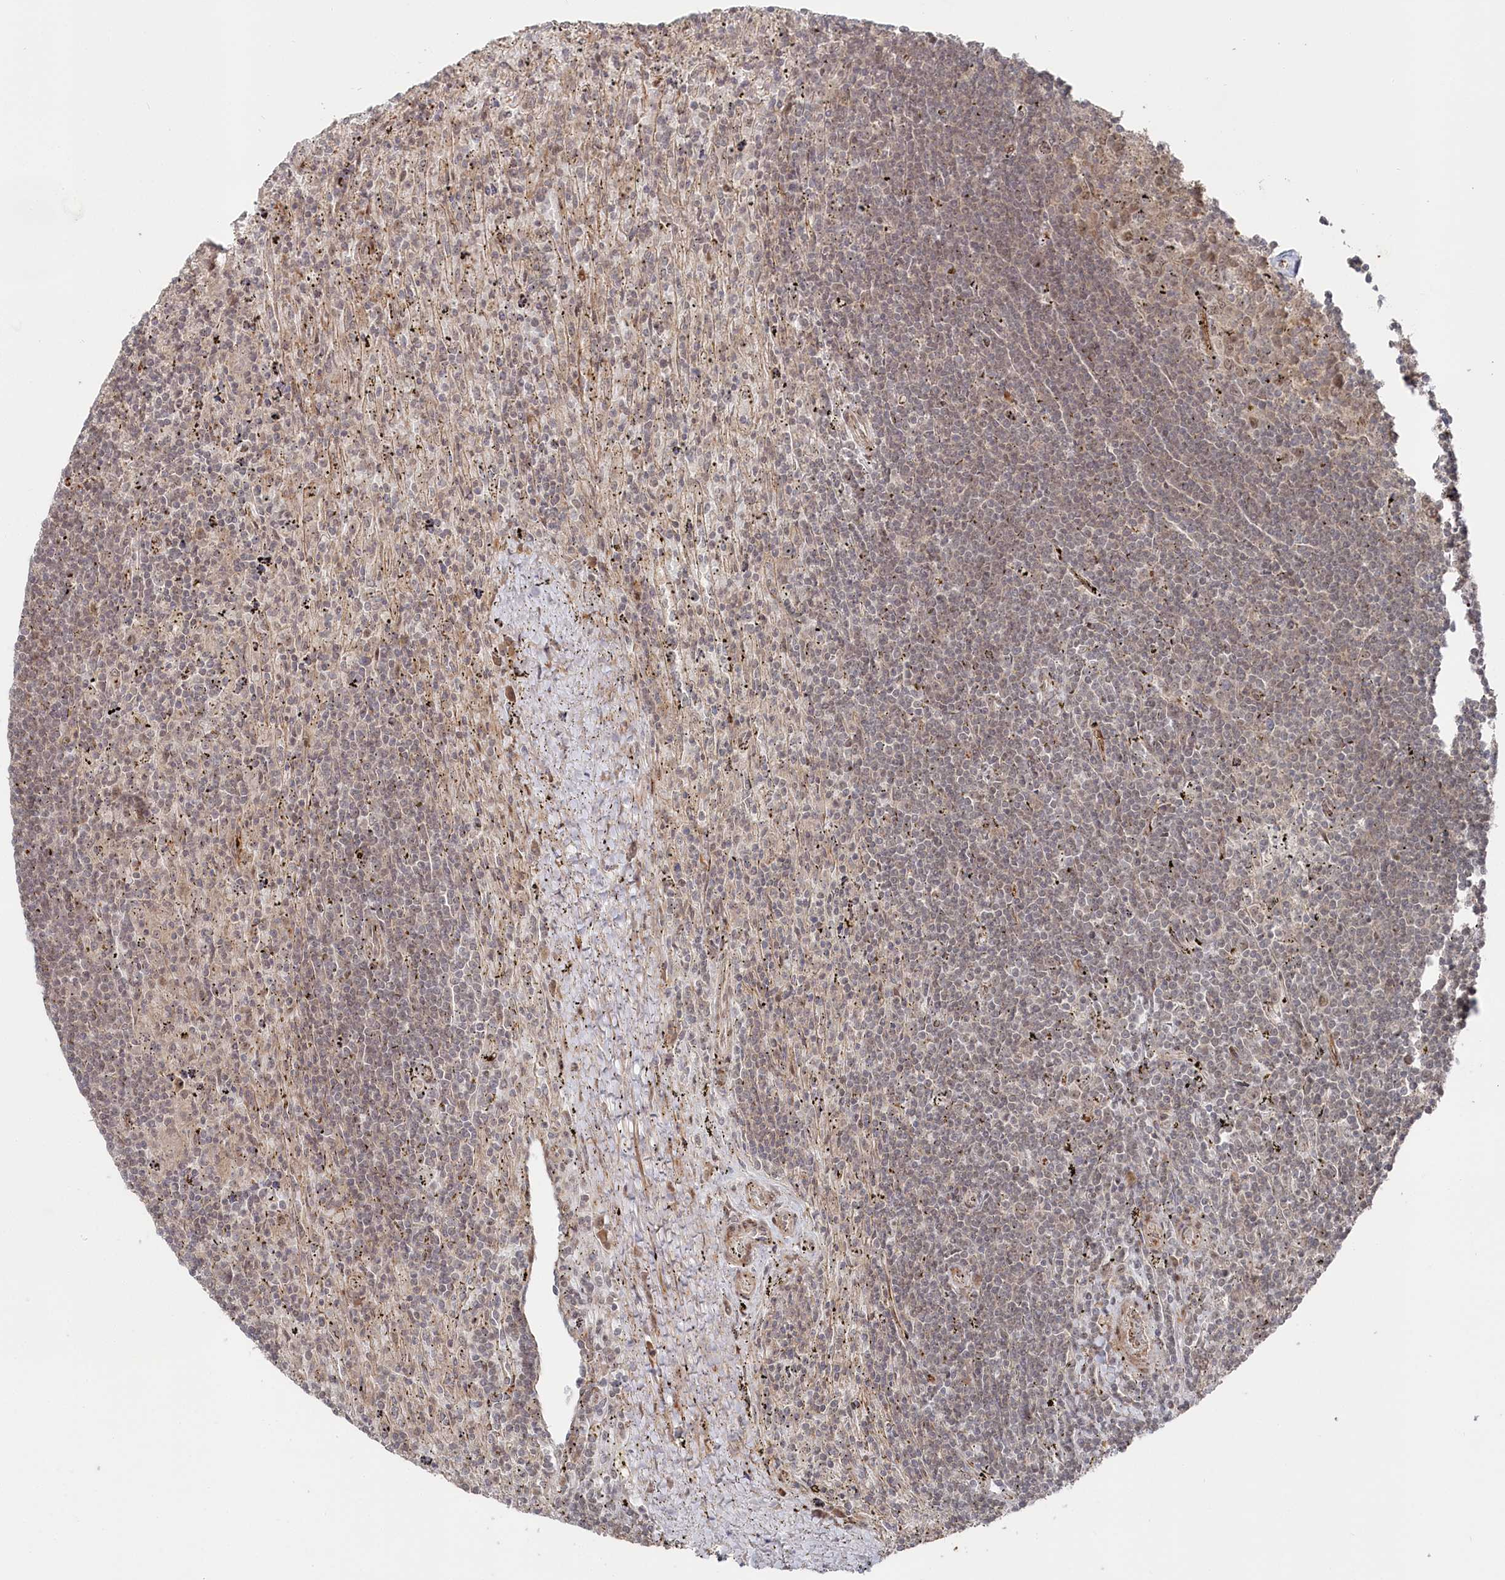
{"staining": {"intensity": "weak", "quantity": "<25%", "location": "nuclear"}, "tissue": "lymphoma", "cell_type": "Tumor cells", "image_type": "cancer", "snomed": [{"axis": "morphology", "description": "Malignant lymphoma, non-Hodgkin's type, Low grade"}, {"axis": "topography", "description": "Spleen"}], "caption": "IHC of human lymphoma shows no staining in tumor cells.", "gene": "POLR3A", "patient": {"sex": "male", "age": 76}}